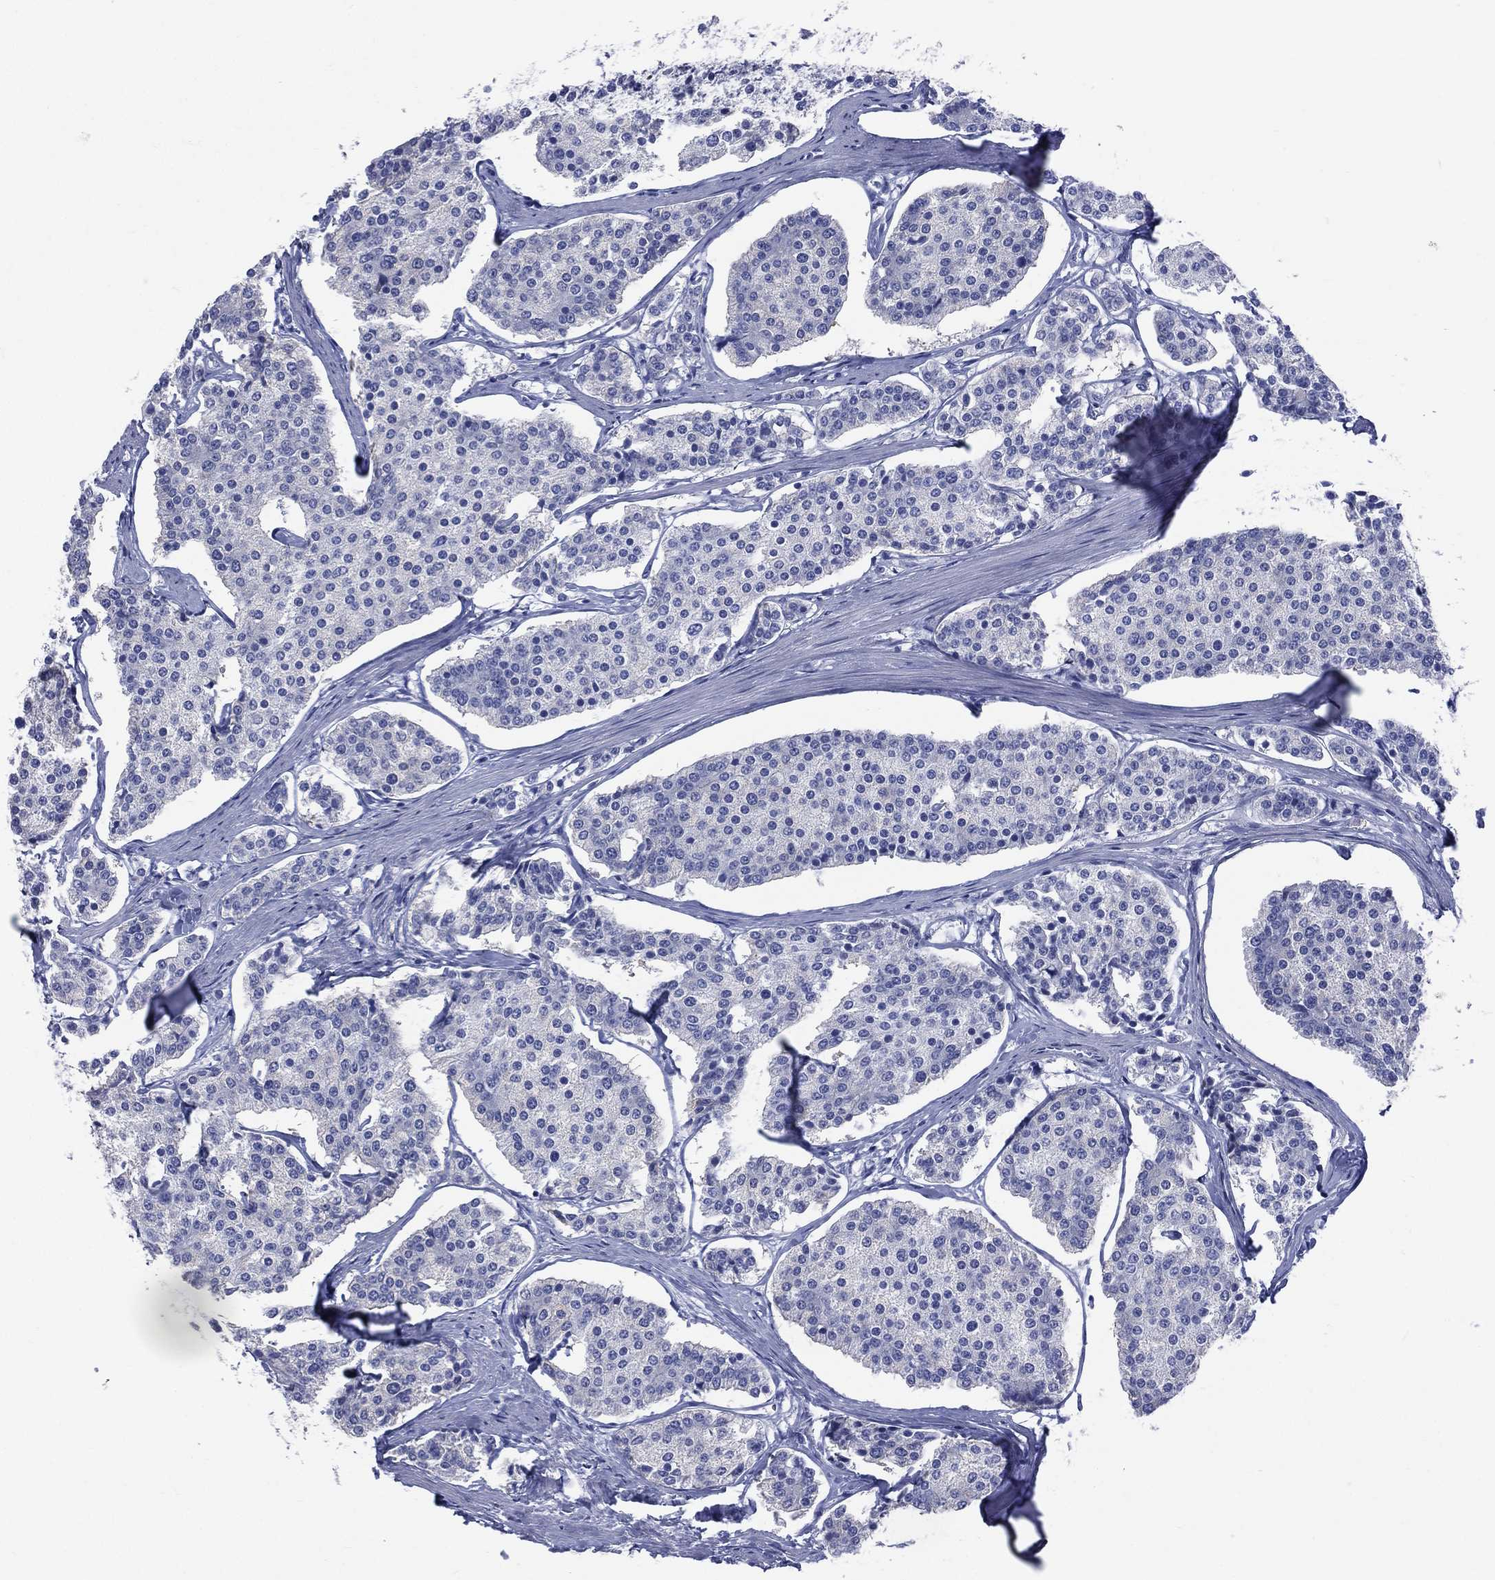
{"staining": {"intensity": "negative", "quantity": "none", "location": "none"}, "tissue": "carcinoid", "cell_type": "Tumor cells", "image_type": "cancer", "snomed": [{"axis": "morphology", "description": "Carcinoid, malignant, NOS"}, {"axis": "topography", "description": "Small intestine"}], "caption": "IHC histopathology image of neoplastic tissue: malignant carcinoid stained with DAB reveals no significant protein positivity in tumor cells.", "gene": "SYP", "patient": {"sex": "female", "age": 65}}